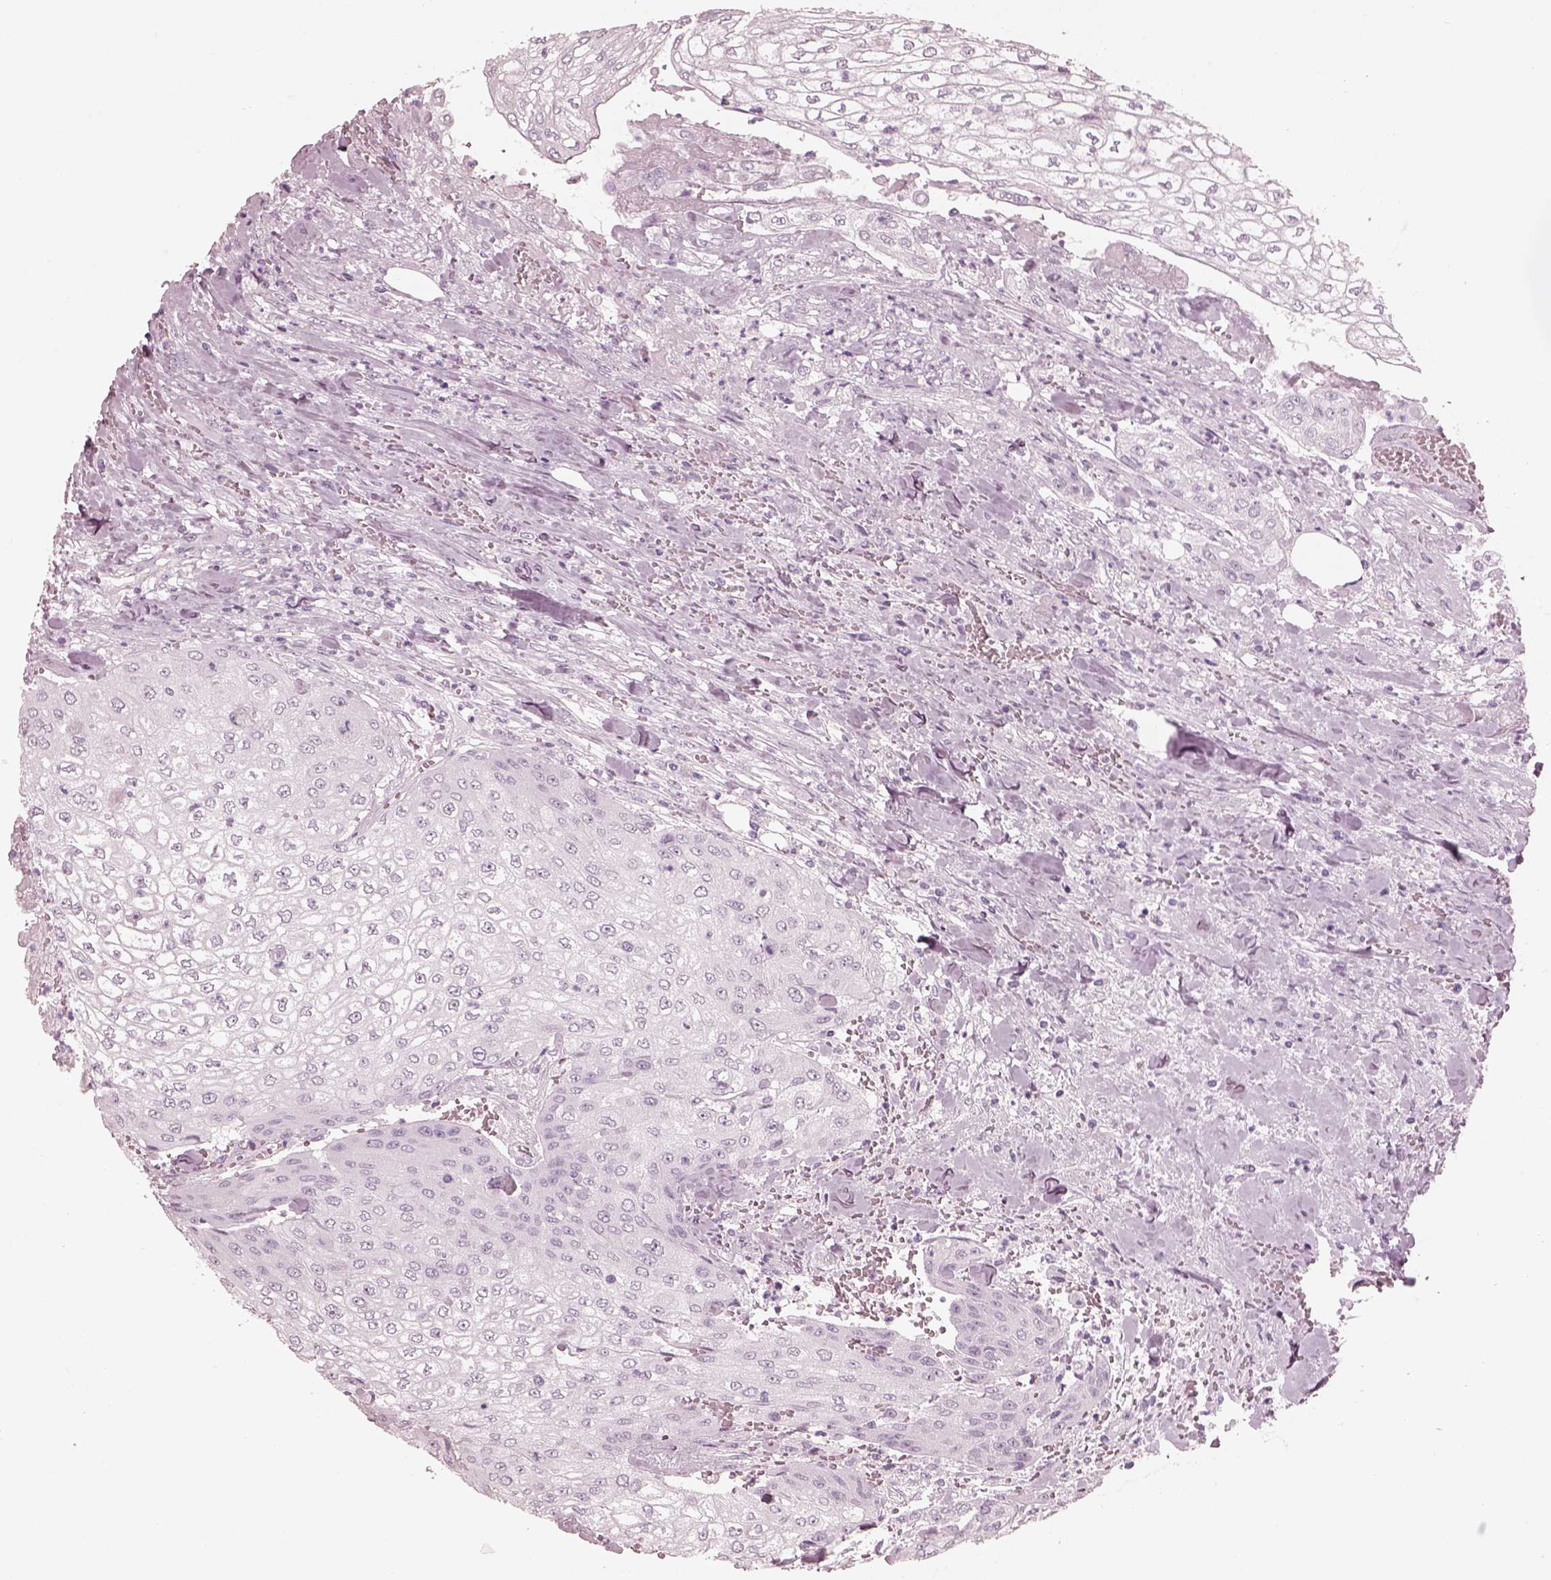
{"staining": {"intensity": "negative", "quantity": "none", "location": "none"}, "tissue": "urothelial cancer", "cell_type": "Tumor cells", "image_type": "cancer", "snomed": [{"axis": "morphology", "description": "Urothelial carcinoma, High grade"}, {"axis": "topography", "description": "Urinary bladder"}], "caption": "Urothelial carcinoma (high-grade) was stained to show a protein in brown. There is no significant expression in tumor cells.", "gene": "FABP9", "patient": {"sex": "male", "age": 62}}